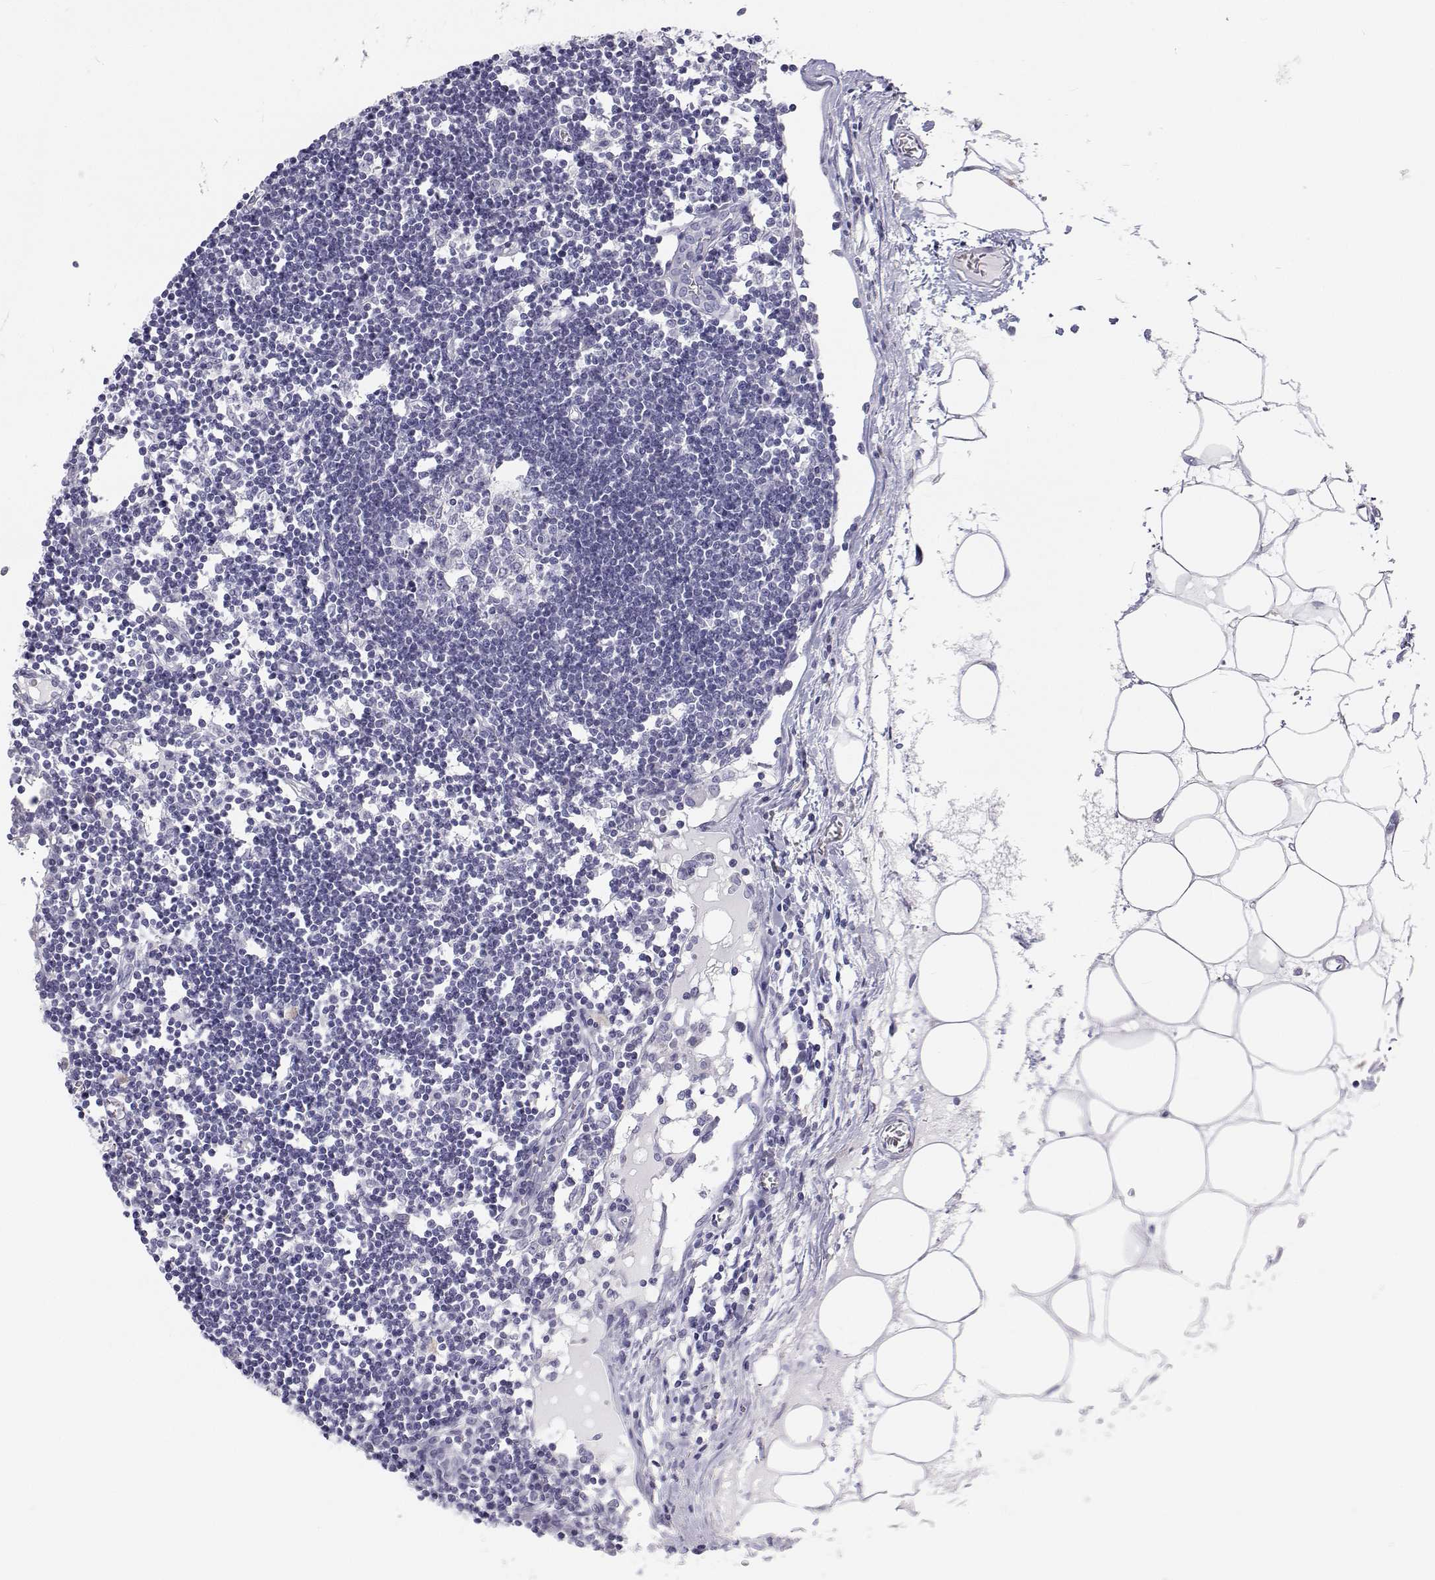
{"staining": {"intensity": "negative", "quantity": "none", "location": "none"}, "tissue": "lymph node", "cell_type": "Germinal center cells", "image_type": "normal", "snomed": [{"axis": "morphology", "description": "Normal tissue, NOS"}, {"axis": "topography", "description": "Lymph node"}], "caption": "A photomicrograph of human lymph node is negative for staining in germinal center cells. (Stains: DAB immunohistochemistry with hematoxylin counter stain, Microscopy: brightfield microscopy at high magnification).", "gene": "TTN", "patient": {"sex": "female", "age": 65}}